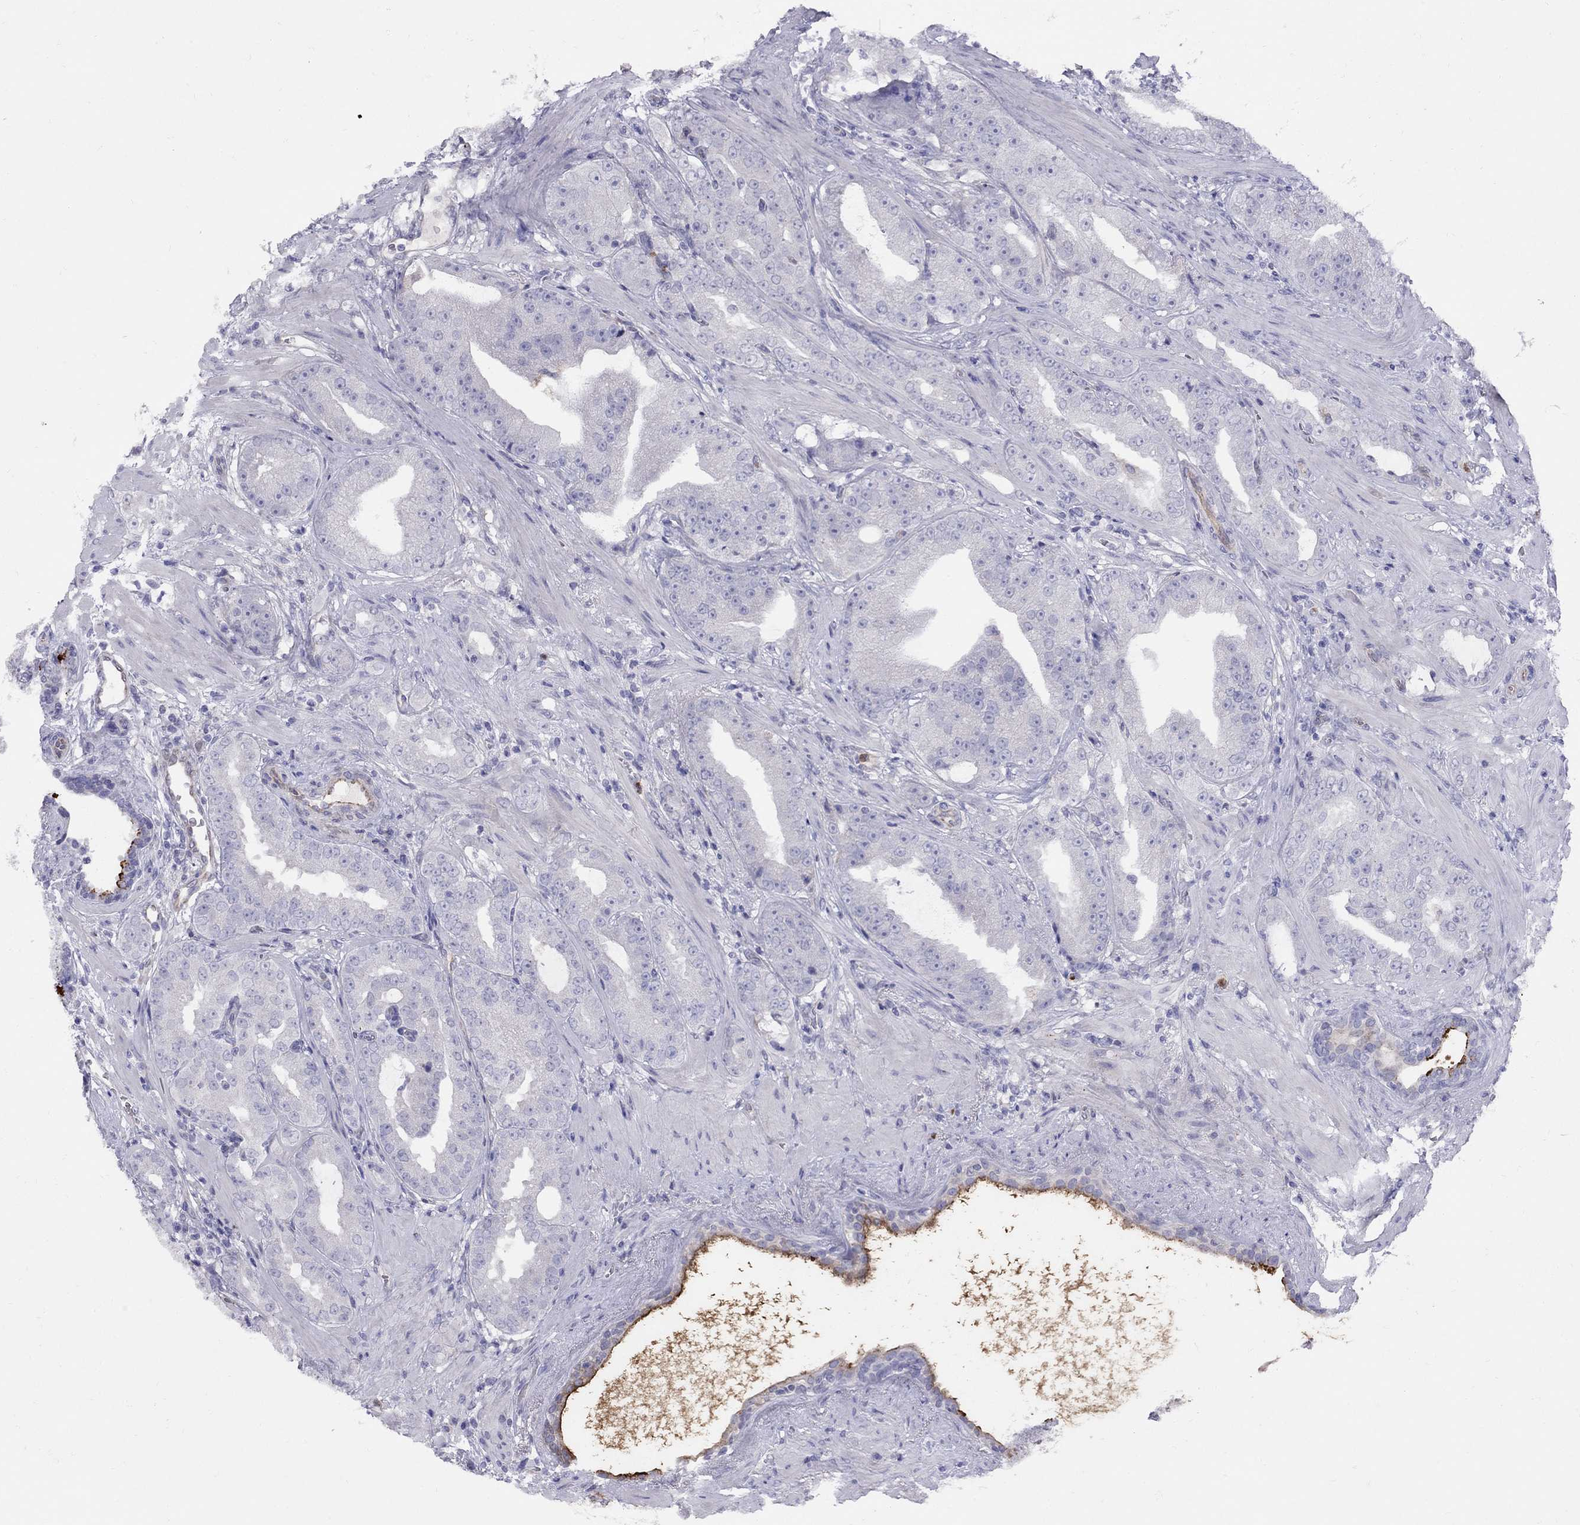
{"staining": {"intensity": "negative", "quantity": "none", "location": "none"}, "tissue": "prostate cancer", "cell_type": "Tumor cells", "image_type": "cancer", "snomed": [{"axis": "morphology", "description": "Adenocarcinoma, Low grade"}, {"axis": "topography", "description": "Prostate"}], "caption": "IHC photomicrograph of neoplastic tissue: human prostate cancer (low-grade adenocarcinoma) stained with DAB demonstrates no significant protein staining in tumor cells. (DAB (3,3'-diaminobenzidine) immunohistochemistry, high magnification).", "gene": "SPINT4", "patient": {"sex": "male", "age": 62}}